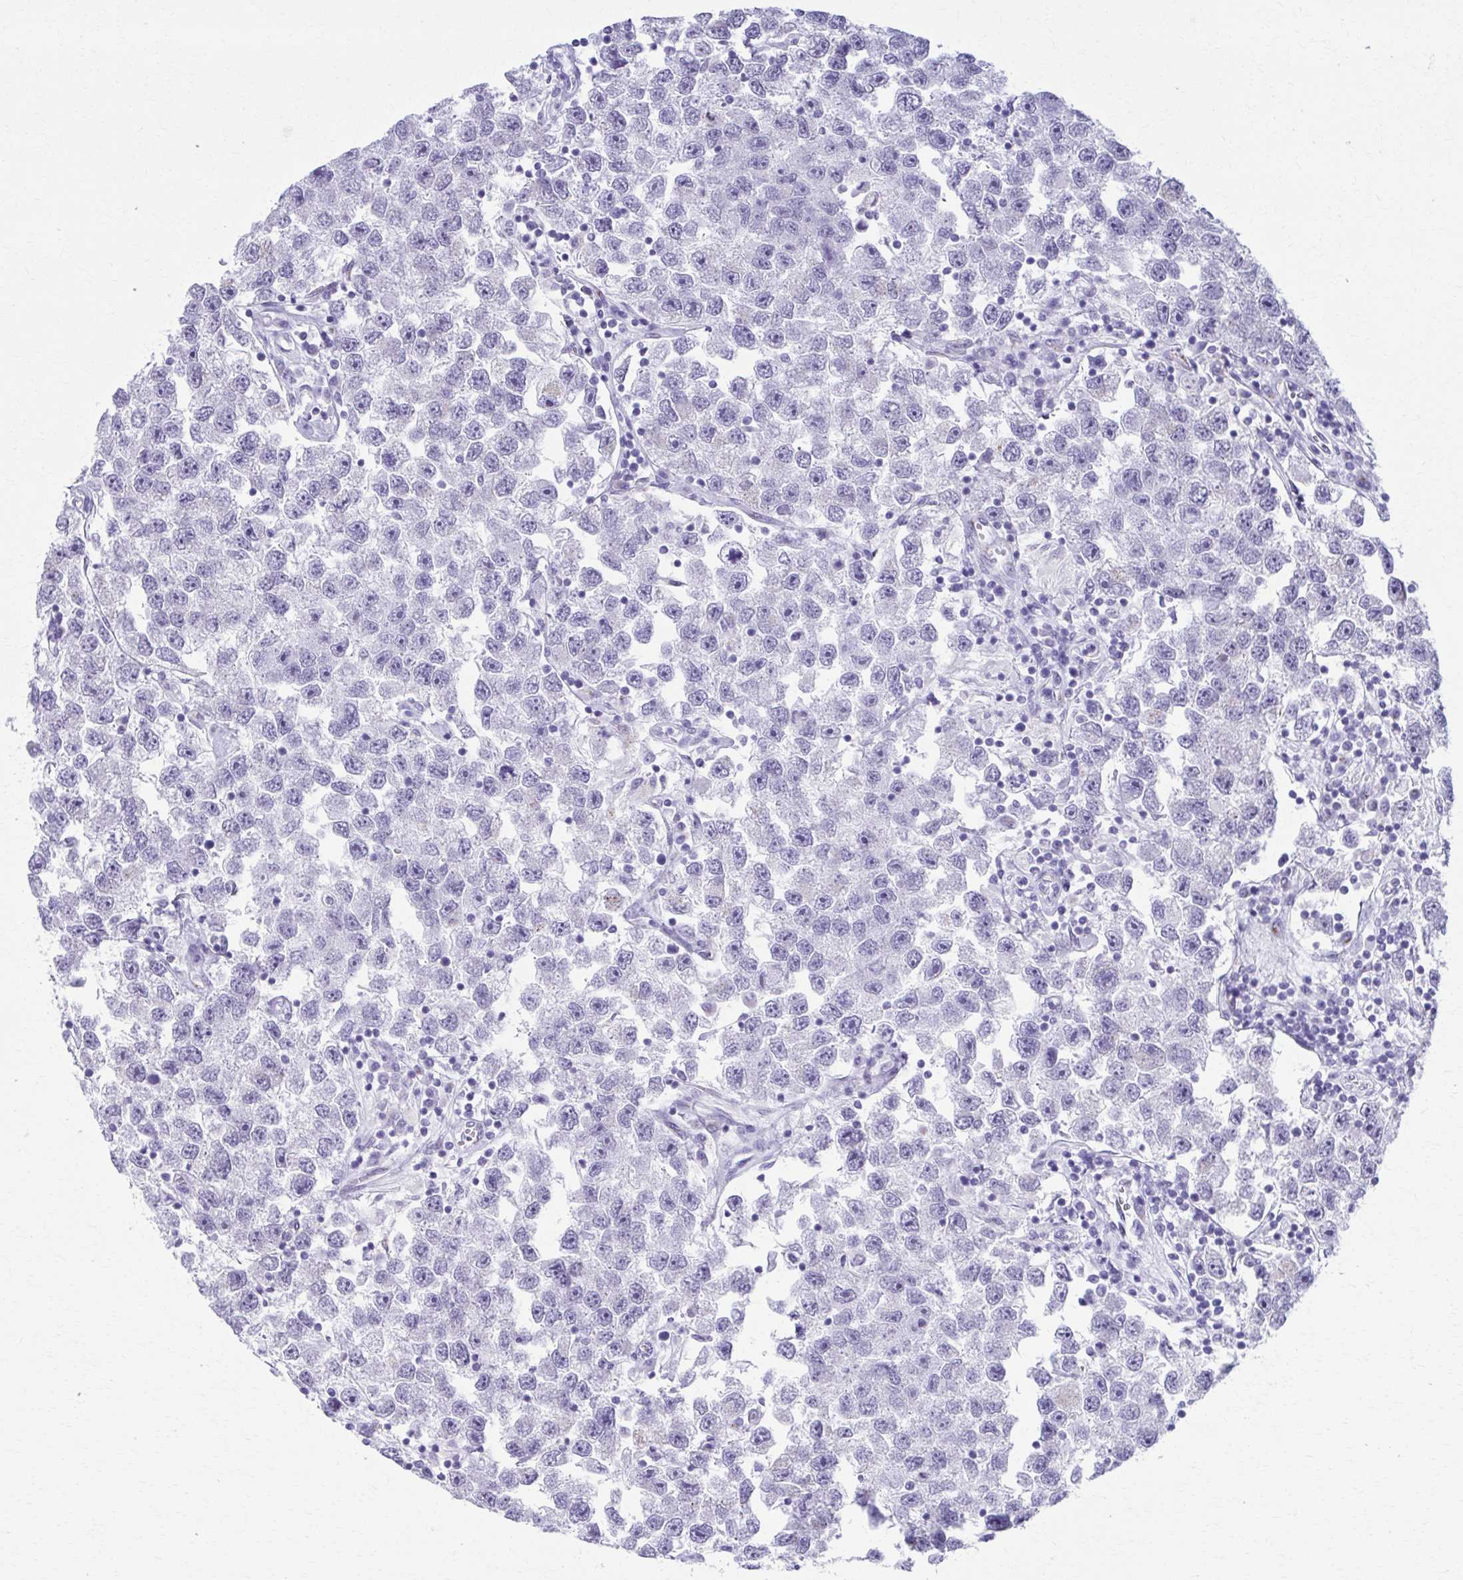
{"staining": {"intensity": "negative", "quantity": "none", "location": "none"}, "tissue": "testis cancer", "cell_type": "Tumor cells", "image_type": "cancer", "snomed": [{"axis": "morphology", "description": "Seminoma, NOS"}, {"axis": "topography", "description": "Testis"}], "caption": "High power microscopy image of an immunohistochemistry (IHC) histopathology image of testis cancer (seminoma), revealing no significant positivity in tumor cells.", "gene": "ZNF682", "patient": {"sex": "male", "age": 26}}